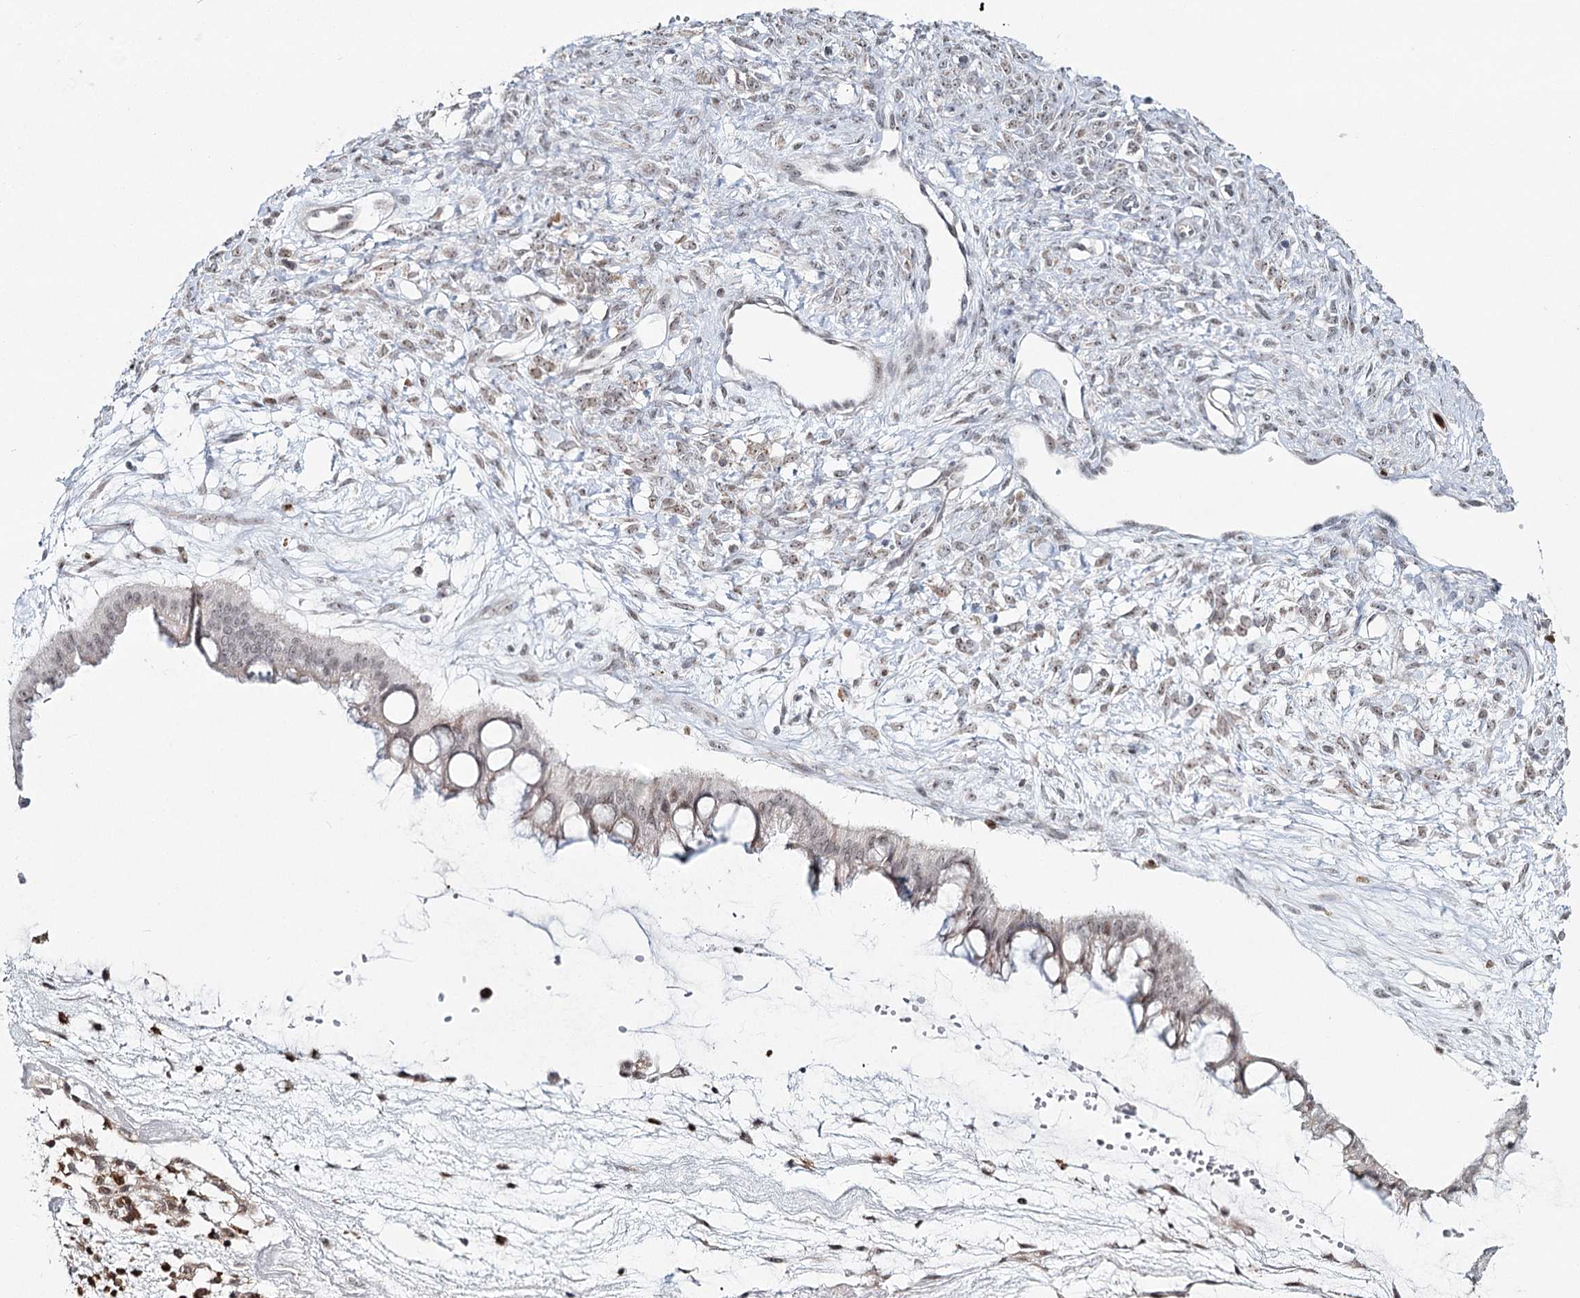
{"staining": {"intensity": "weak", "quantity": "<25%", "location": "nuclear"}, "tissue": "ovarian cancer", "cell_type": "Tumor cells", "image_type": "cancer", "snomed": [{"axis": "morphology", "description": "Cystadenocarcinoma, mucinous, NOS"}, {"axis": "topography", "description": "Ovary"}], "caption": "High power microscopy photomicrograph of an immunohistochemistry (IHC) micrograph of mucinous cystadenocarcinoma (ovarian), revealing no significant expression in tumor cells.", "gene": "ATAD1", "patient": {"sex": "female", "age": 73}}